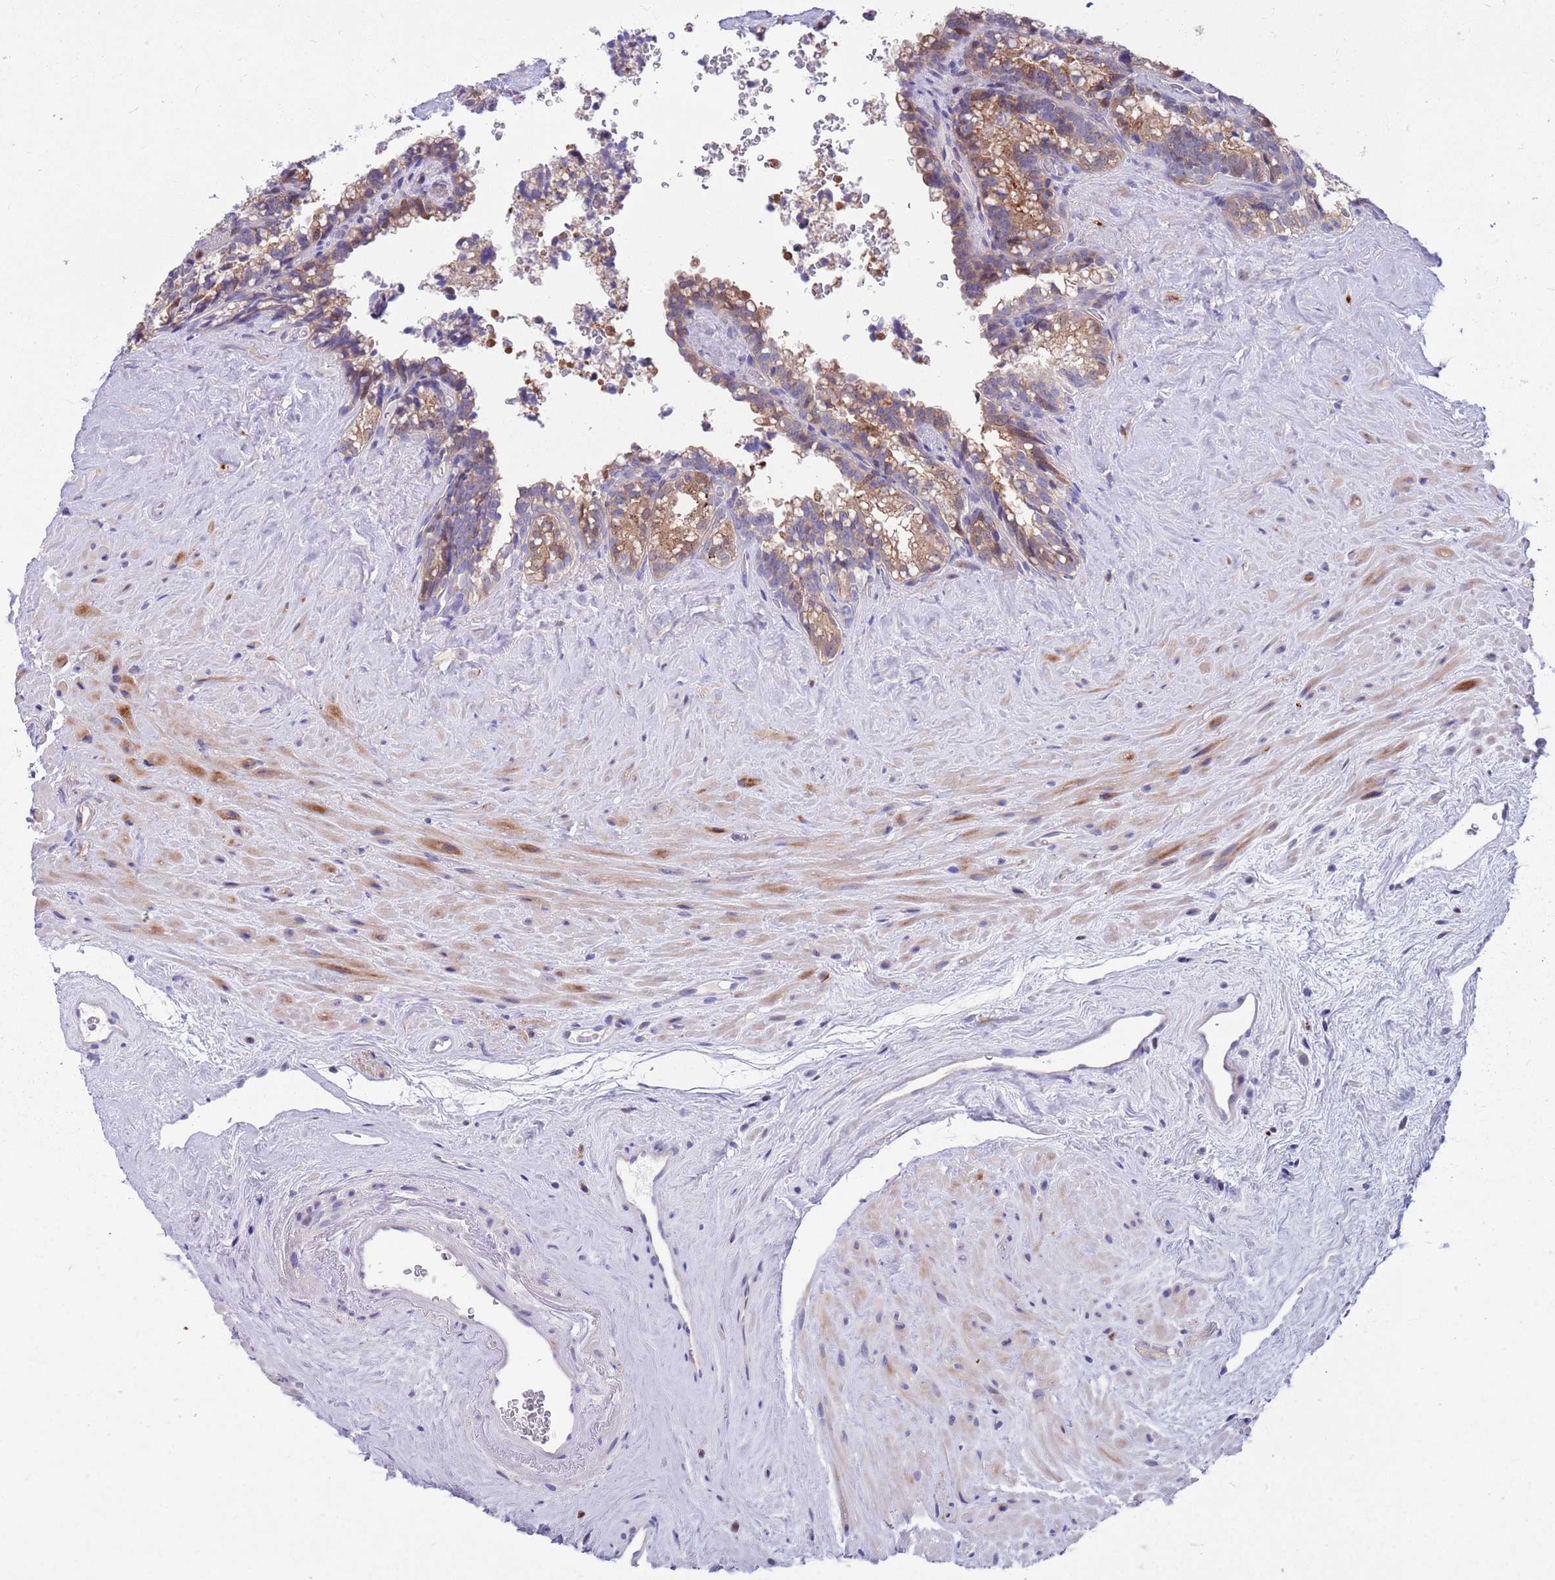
{"staining": {"intensity": "moderate", "quantity": ">75%", "location": "cytoplasmic/membranous"}, "tissue": "seminal vesicle", "cell_type": "Glandular cells", "image_type": "normal", "snomed": [{"axis": "morphology", "description": "Normal tissue, NOS"}, {"axis": "topography", "description": "Prostate"}, {"axis": "topography", "description": "Seminal veicle"}], "caption": "IHC image of normal seminal vesicle stained for a protein (brown), which displays medium levels of moderate cytoplasmic/membranous staining in about >75% of glandular cells.", "gene": "KLHL29", "patient": {"sex": "male", "age": 79}}